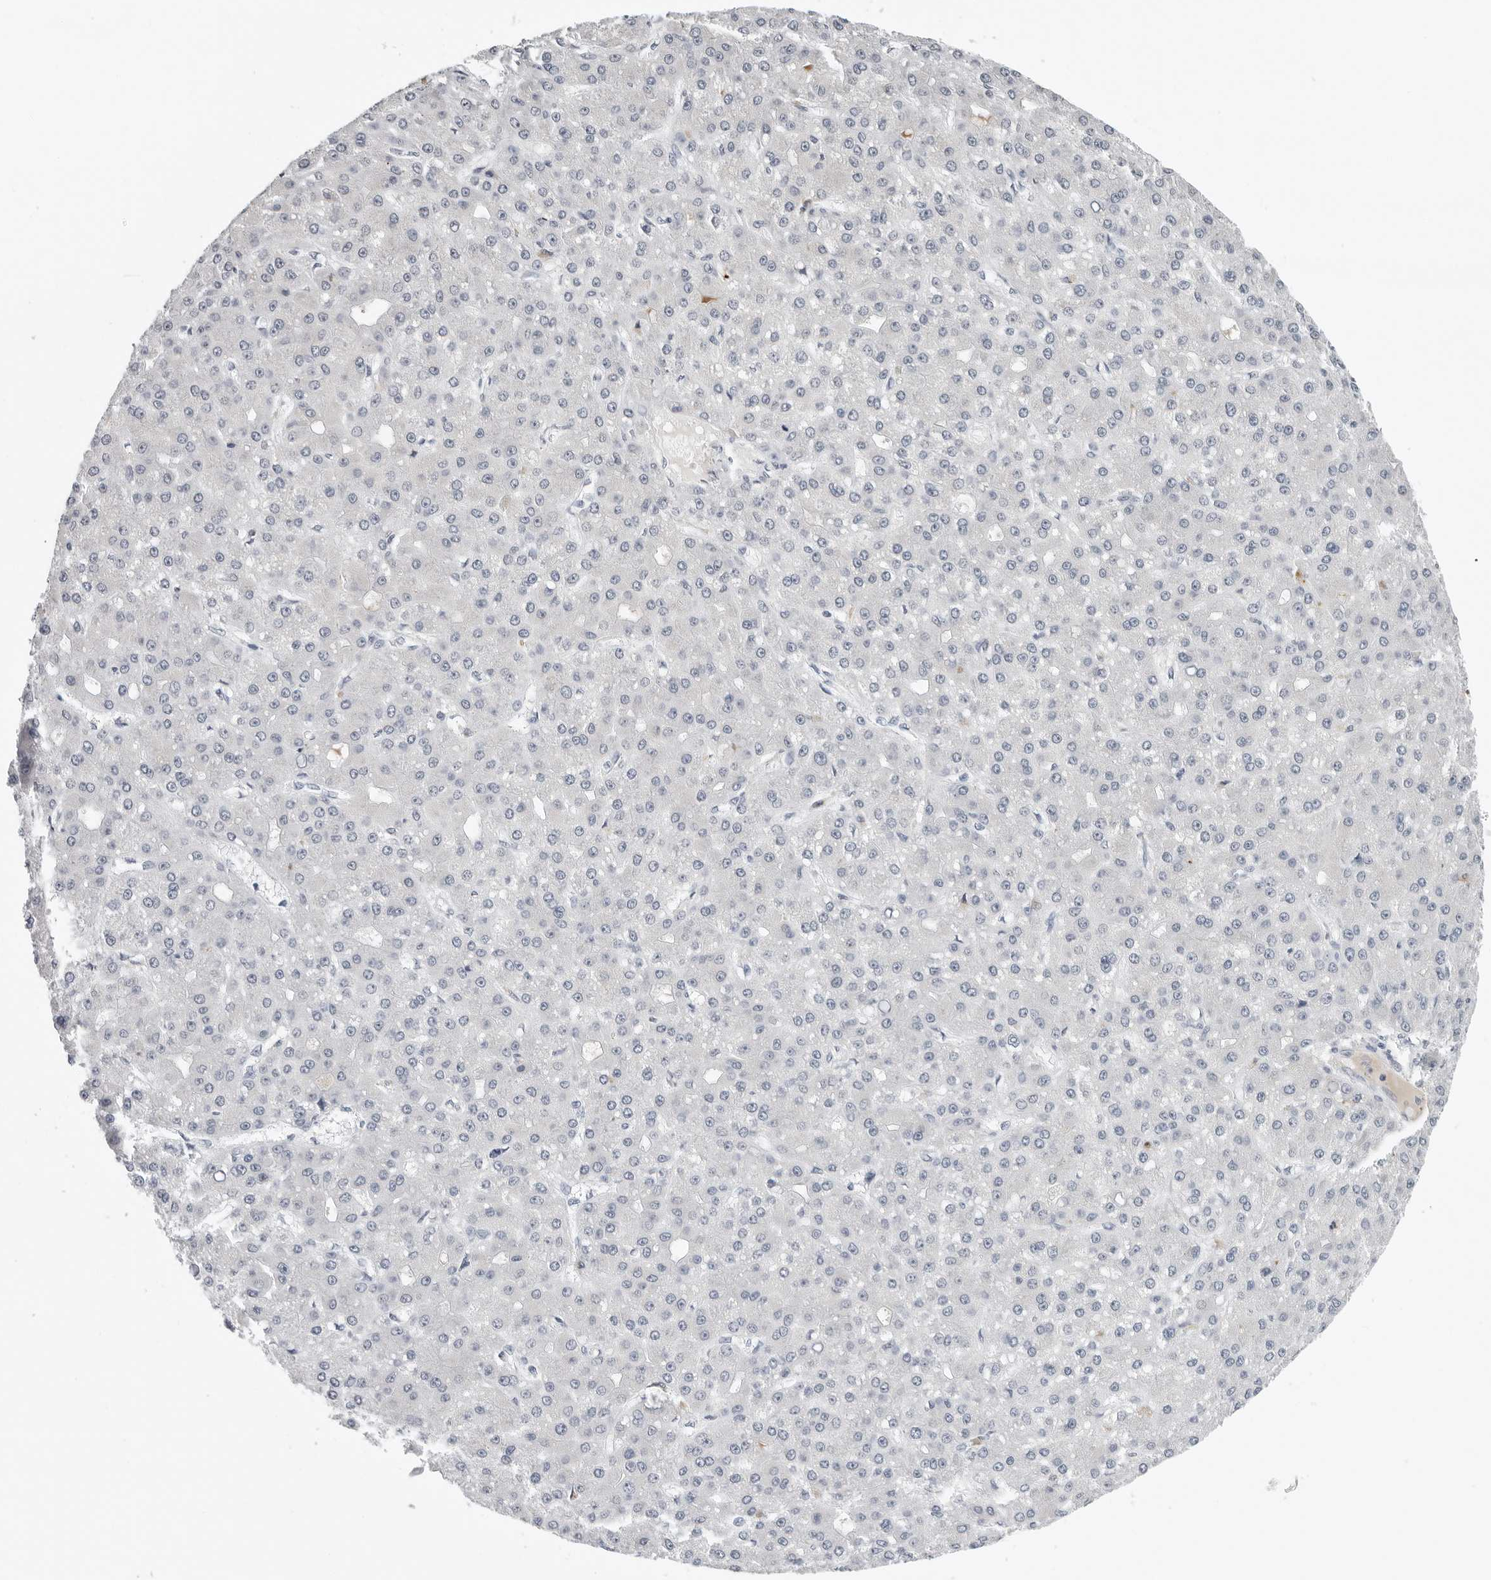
{"staining": {"intensity": "negative", "quantity": "none", "location": "none"}, "tissue": "liver cancer", "cell_type": "Tumor cells", "image_type": "cancer", "snomed": [{"axis": "morphology", "description": "Carcinoma, Hepatocellular, NOS"}, {"axis": "topography", "description": "Liver"}], "caption": "Tumor cells show no significant expression in liver cancer. The staining is performed using DAB brown chromogen with nuclei counter-stained in using hematoxylin.", "gene": "ZNF502", "patient": {"sex": "male", "age": 67}}